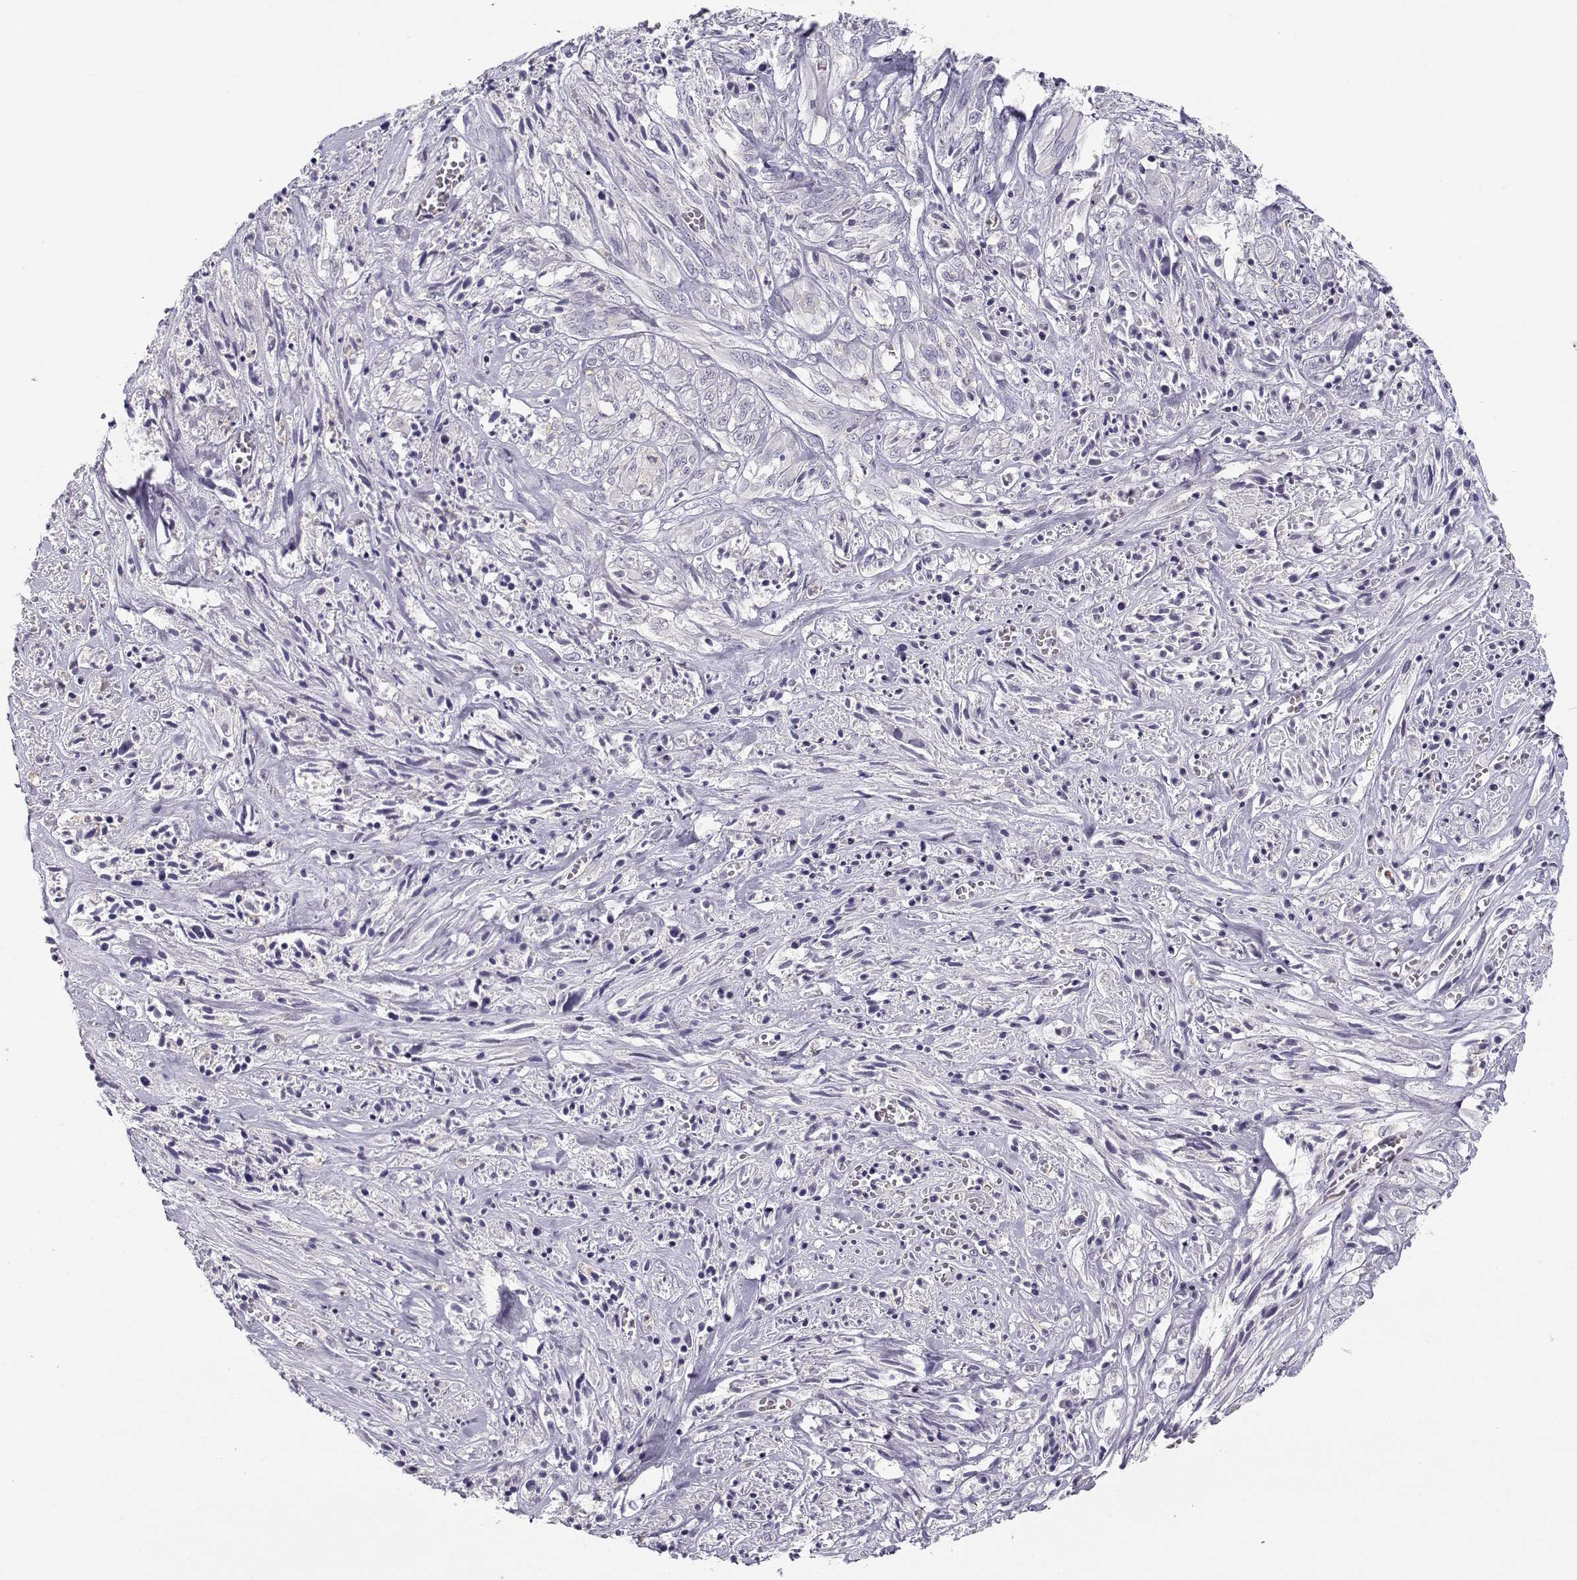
{"staining": {"intensity": "negative", "quantity": "none", "location": "none"}, "tissue": "melanoma", "cell_type": "Tumor cells", "image_type": "cancer", "snomed": [{"axis": "morphology", "description": "Malignant melanoma, NOS"}, {"axis": "topography", "description": "Skin"}], "caption": "An immunohistochemistry photomicrograph of malignant melanoma is shown. There is no staining in tumor cells of malignant melanoma.", "gene": "MYO1A", "patient": {"sex": "female", "age": 91}}